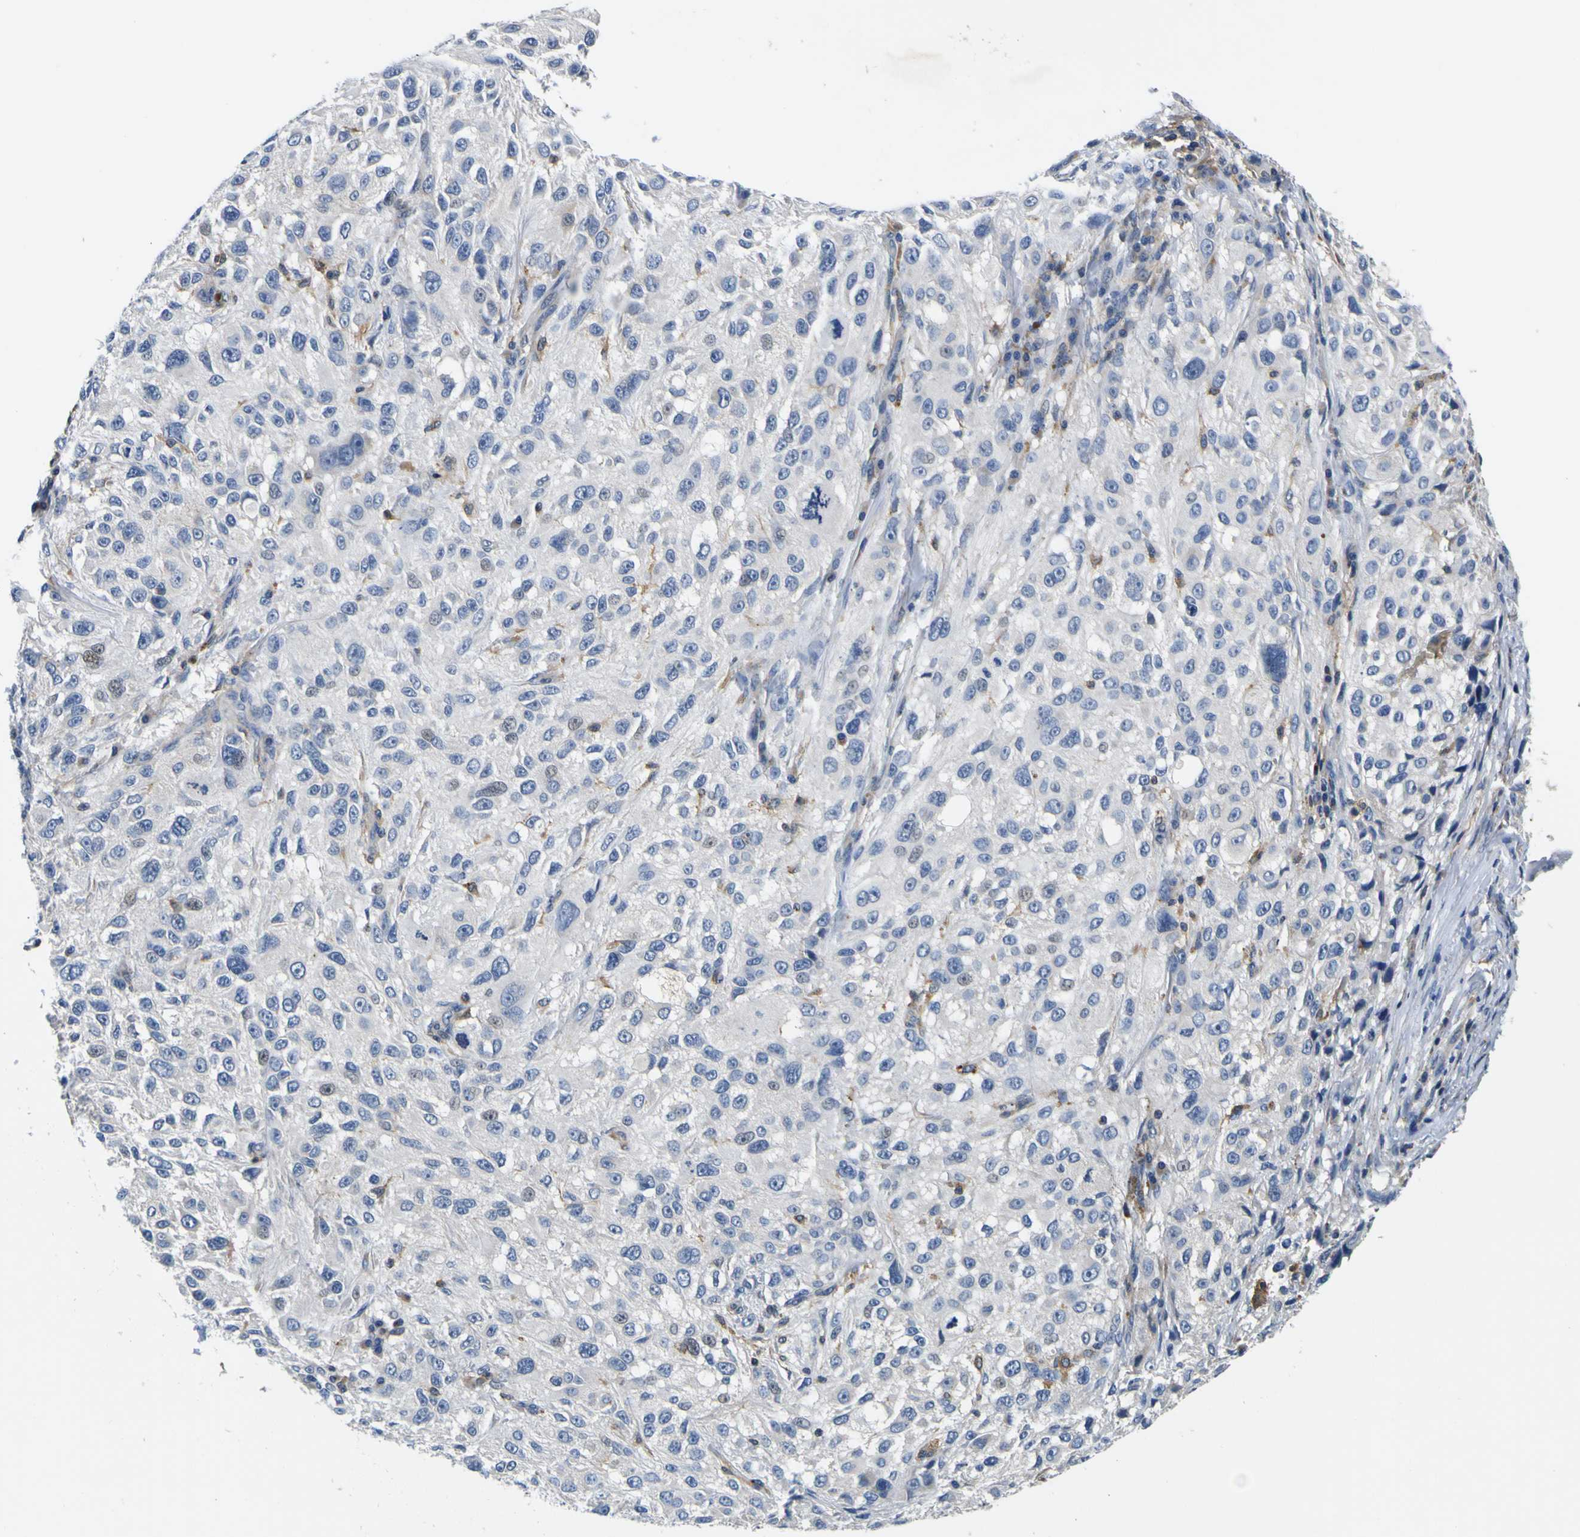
{"staining": {"intensity": "weak", "quantity": "<25%", "location": "cytoplasmic/membranous"}, "tissue": "melanoma", "cell_type": "Tumor cells", "image_type": "cancer", "snomed": [{"axis": "morphology", "description": "Necrosis, NOS"}, {"axis": "morphology", "description": "Malignant melanoma, NOS"}, {"axis": "topography", "description": "Skin"}], "caption": "IHC micrograph of melanoma stained for a protein (brown), which demonstrates no expression in tumor cells.", "gene": "TNIK", "patient": {"sex": "female", "age": 87}}